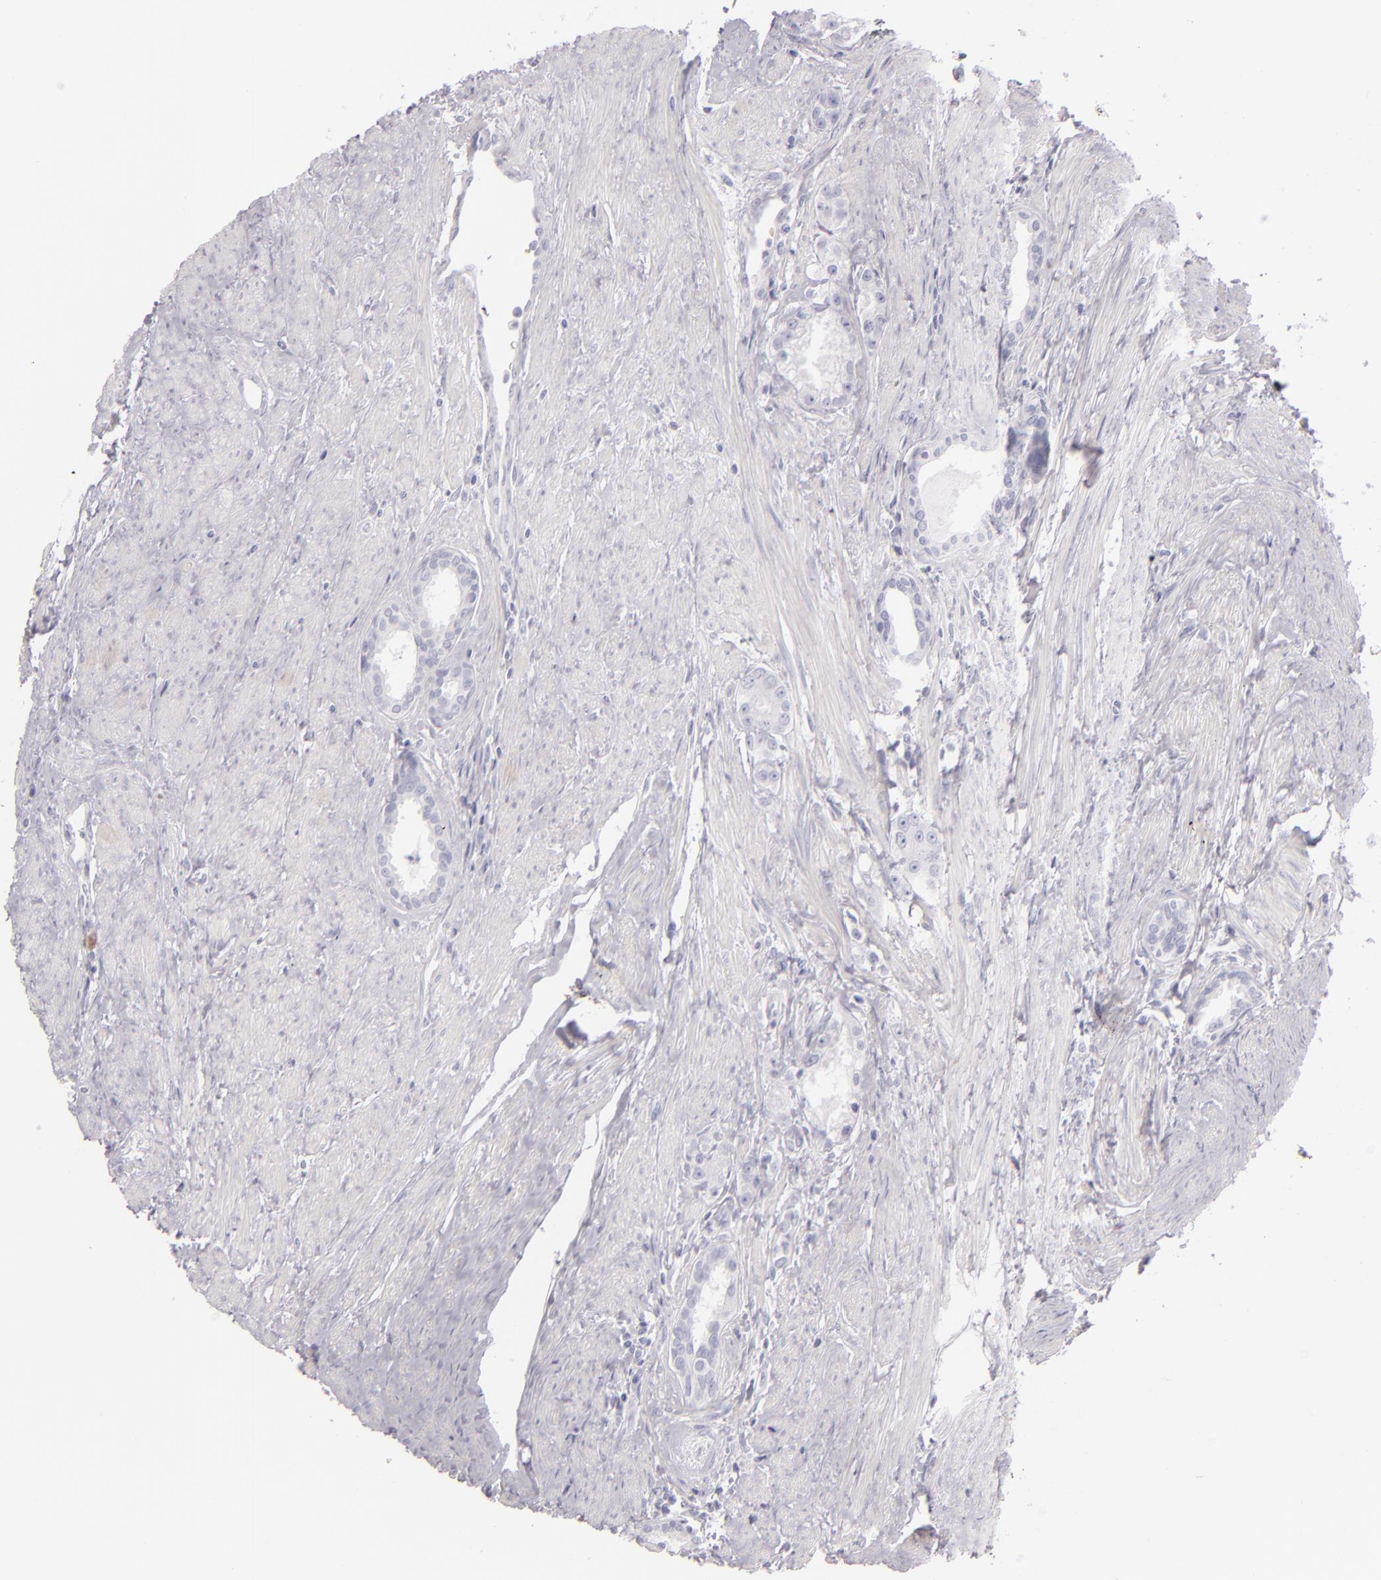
{"staining": {"intensity": "negative", "quantity": "none", "location": "none"}, "tissue": "prostate cancer", "cell_type": "Tumor cells", "image_type": "cancer", "snomed": [{"axis": "morphology", "description": "Adenocarcinoma, Medium grade"}, {"axis": "topography", "description": "Prostate"}], "caption": "Tumor cells are negative for brown protein staining in medium-grade adenocarcinoma (prostate).", "gene": "FABP1", "patient": {"sex": "male", "age": 72}}